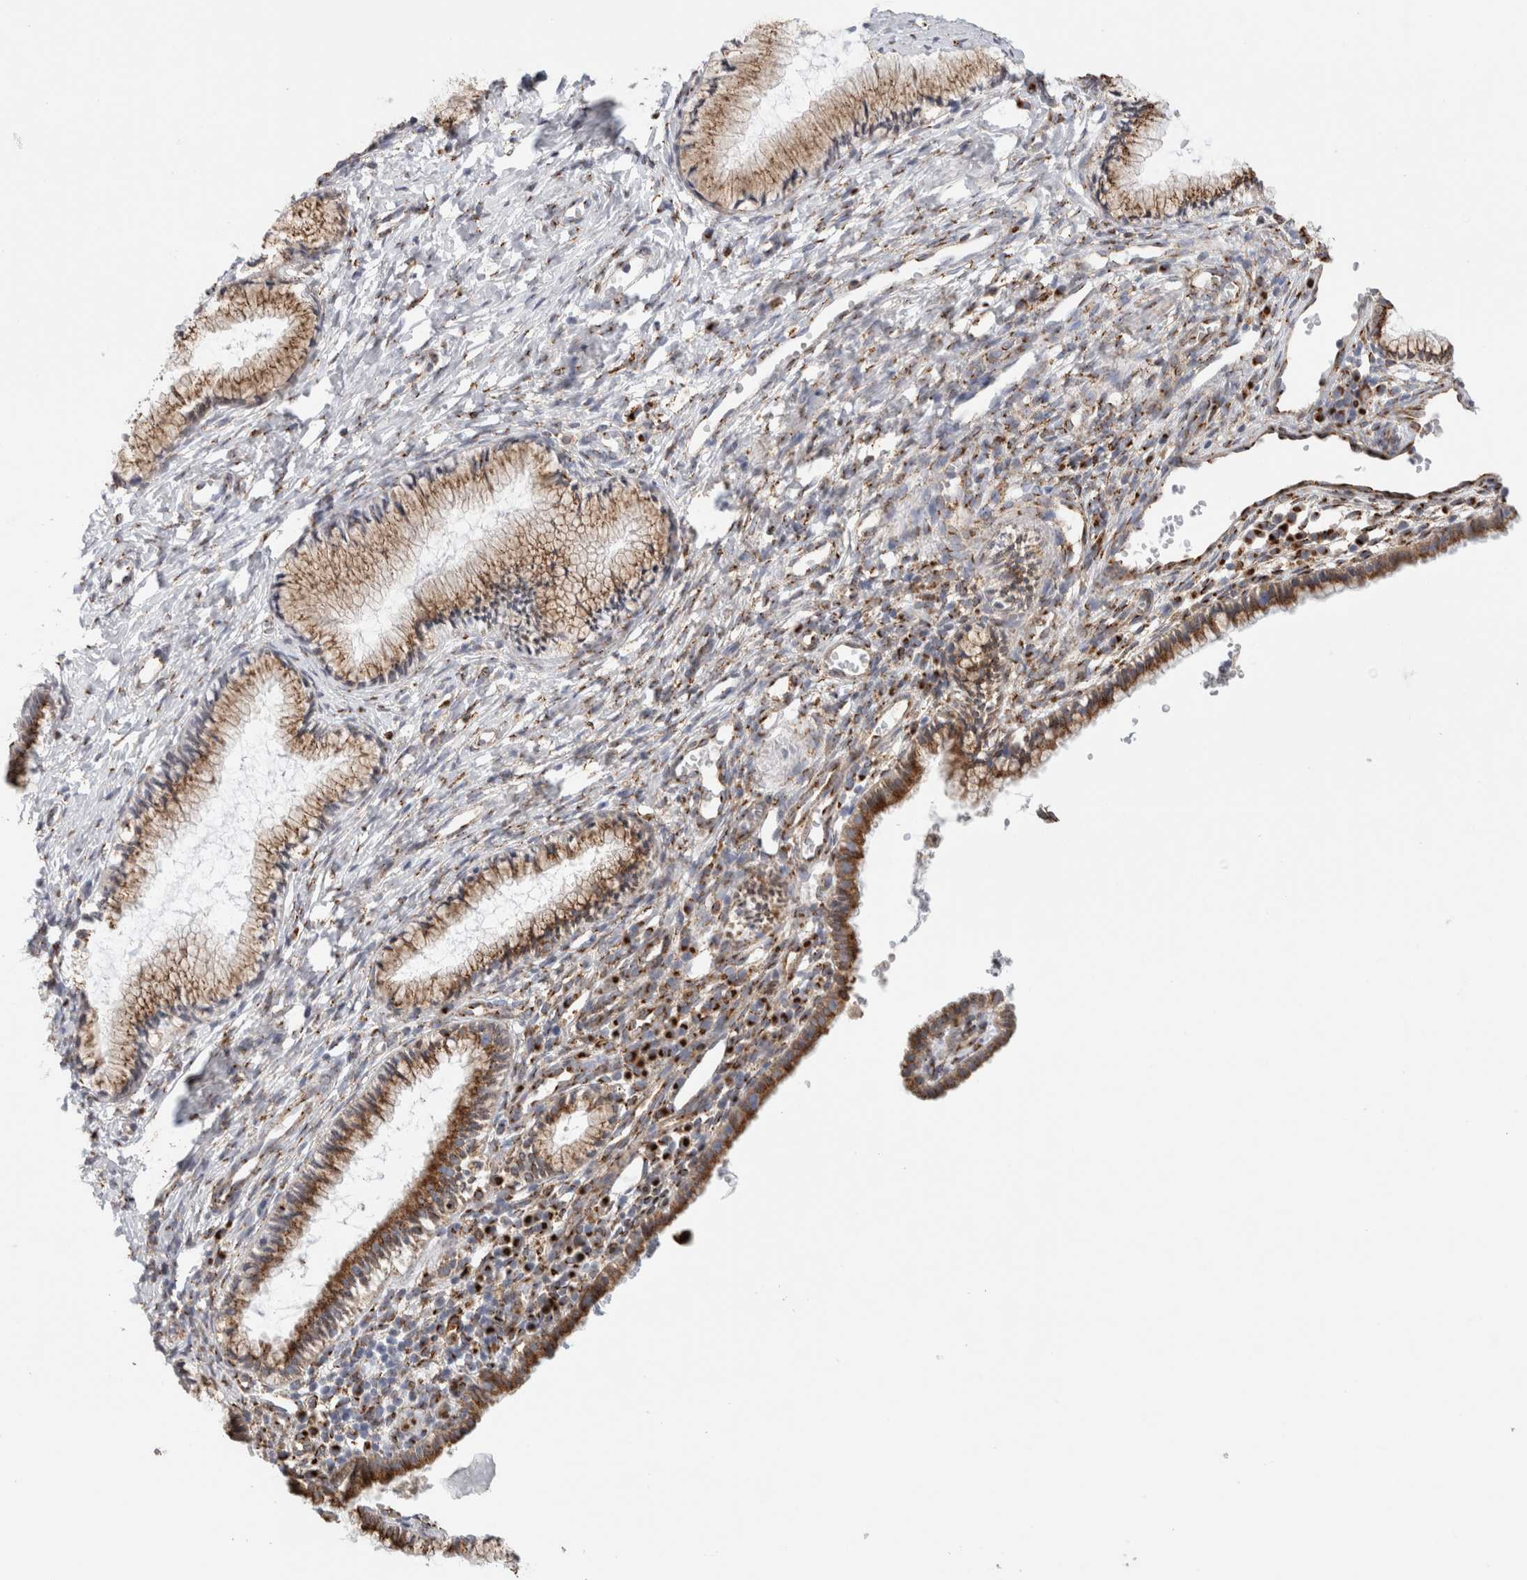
{"staining": {"intensity": "strong", "quantity": ">75%", "location": "cytoplasmic/membranous"}, "tissue": "cervix", "cell_type": "Glandular cells", "image_type": "normal", "snomed": [{"axis": "morphology", "description": "Normal tissue, NOS"}, {"axis": "topography", "description": "Cervix"}], "caption": "High-magnification brightfield microscopy of unremarkable cervix stained with DAB (3,3'-diaminobenzidine) (brown) and counterstained with hematoxylin (blue). glandular cells exhibit strong cytoplasmic/membranous staining is appreciated in about>75% of cells. (DAB (3,3'-diaminobenzidine) IHC, brown staining for protein, blue staining for nuclei).", "gene": "MCFD2", "patient": {"sex": "female", "age": 27}}